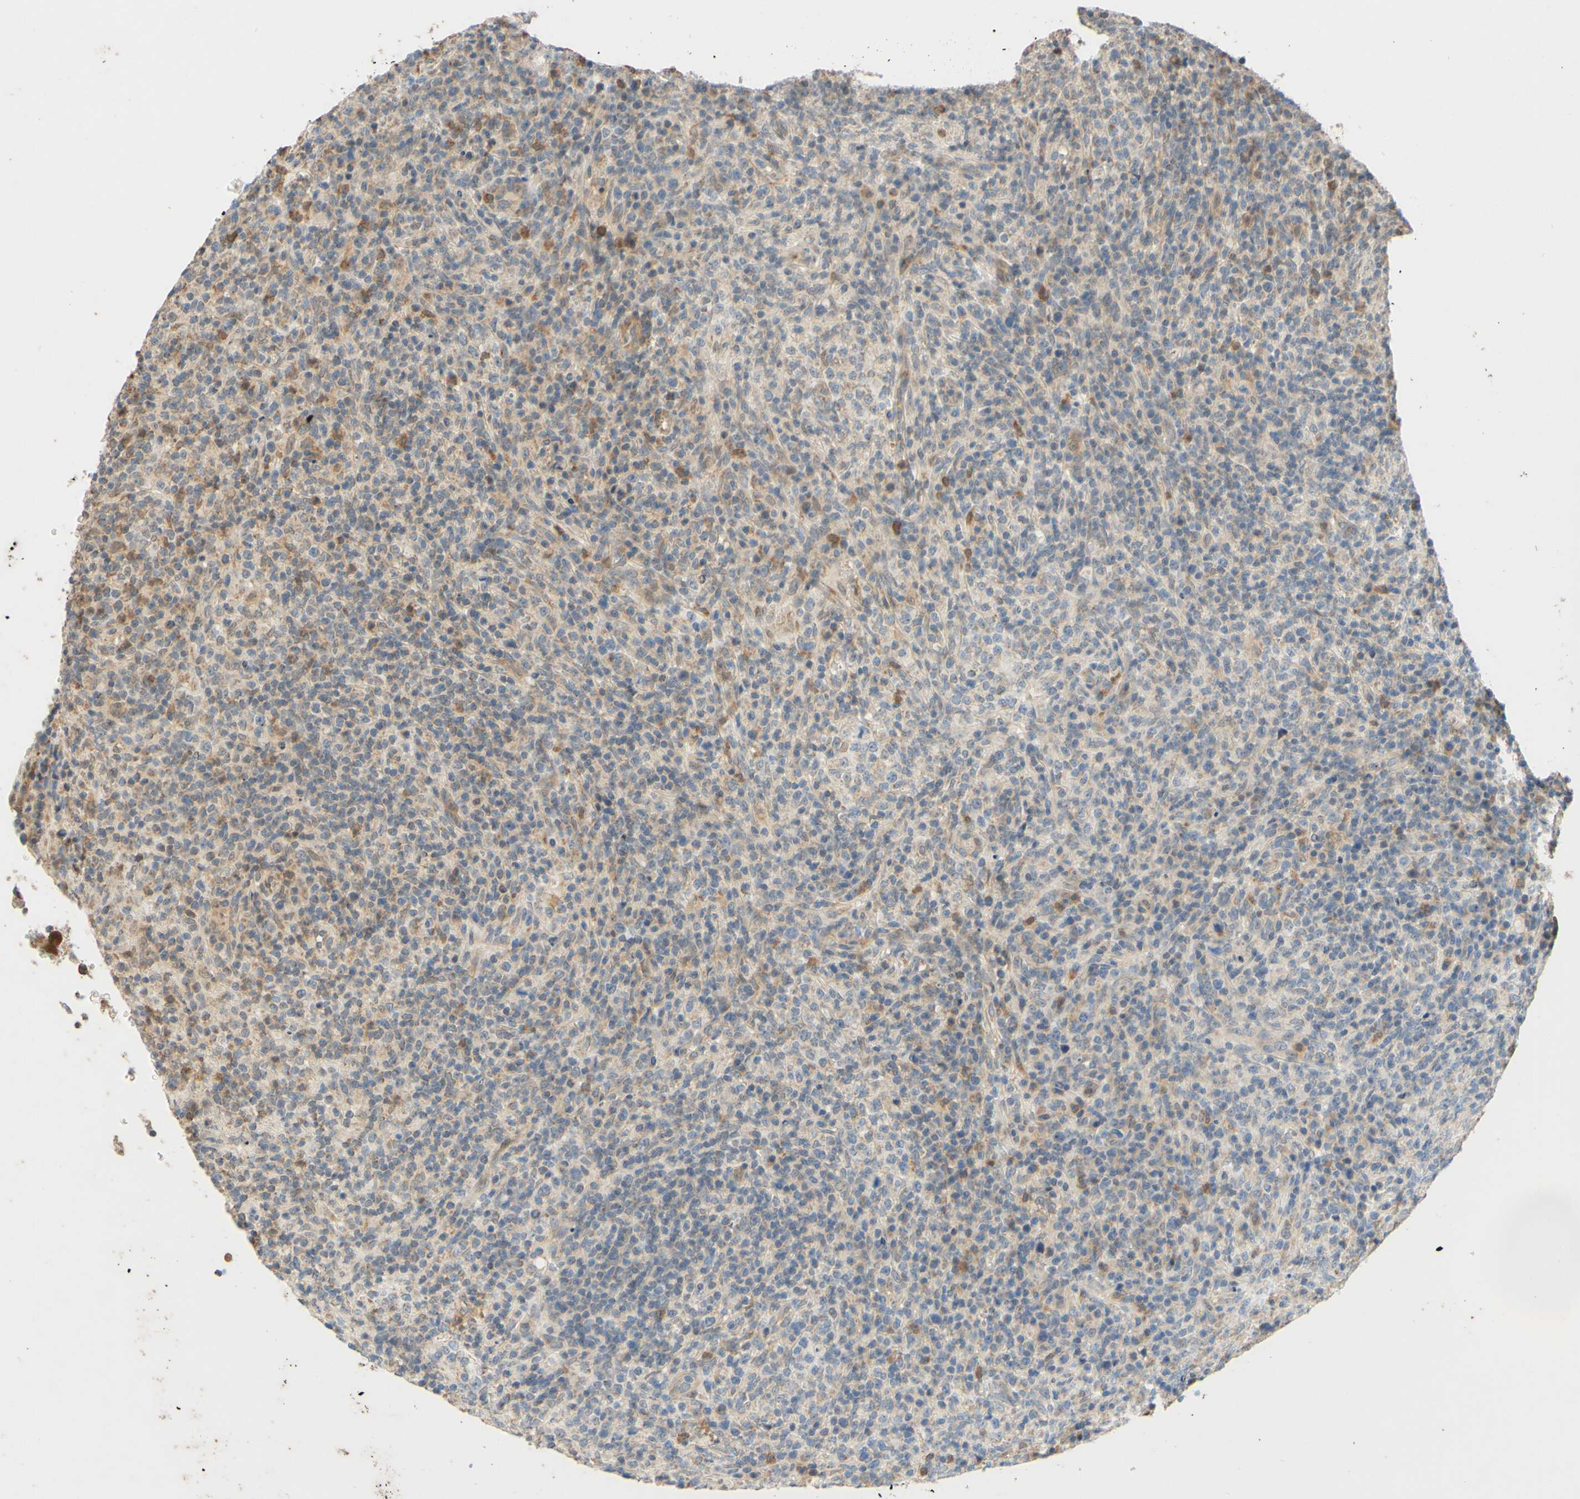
{"staining": {"intensity": "strong", "quantity": "<25%", "location": "cytoplasmic/membranous"}, "tissue": "lymphoma", "cell_type": "Tumor cells", "image_type": "cancer", "snomed": [{"axis": "morphology", "description": "Malignant lymphoma, non-Hodgkin's type, High grade"}, {"axis": "topography", "description": "Lymph node"}], "caption": "High-grade malignant lymphoma, non-Hodgkin's type stained with DAB IHC demonstrates medium levels of strong cytoplasmic/membranous staining in approximately <25% of tumor cells.", "gene": "GATA1", "patient": {"sex": "female", "age": 76}}